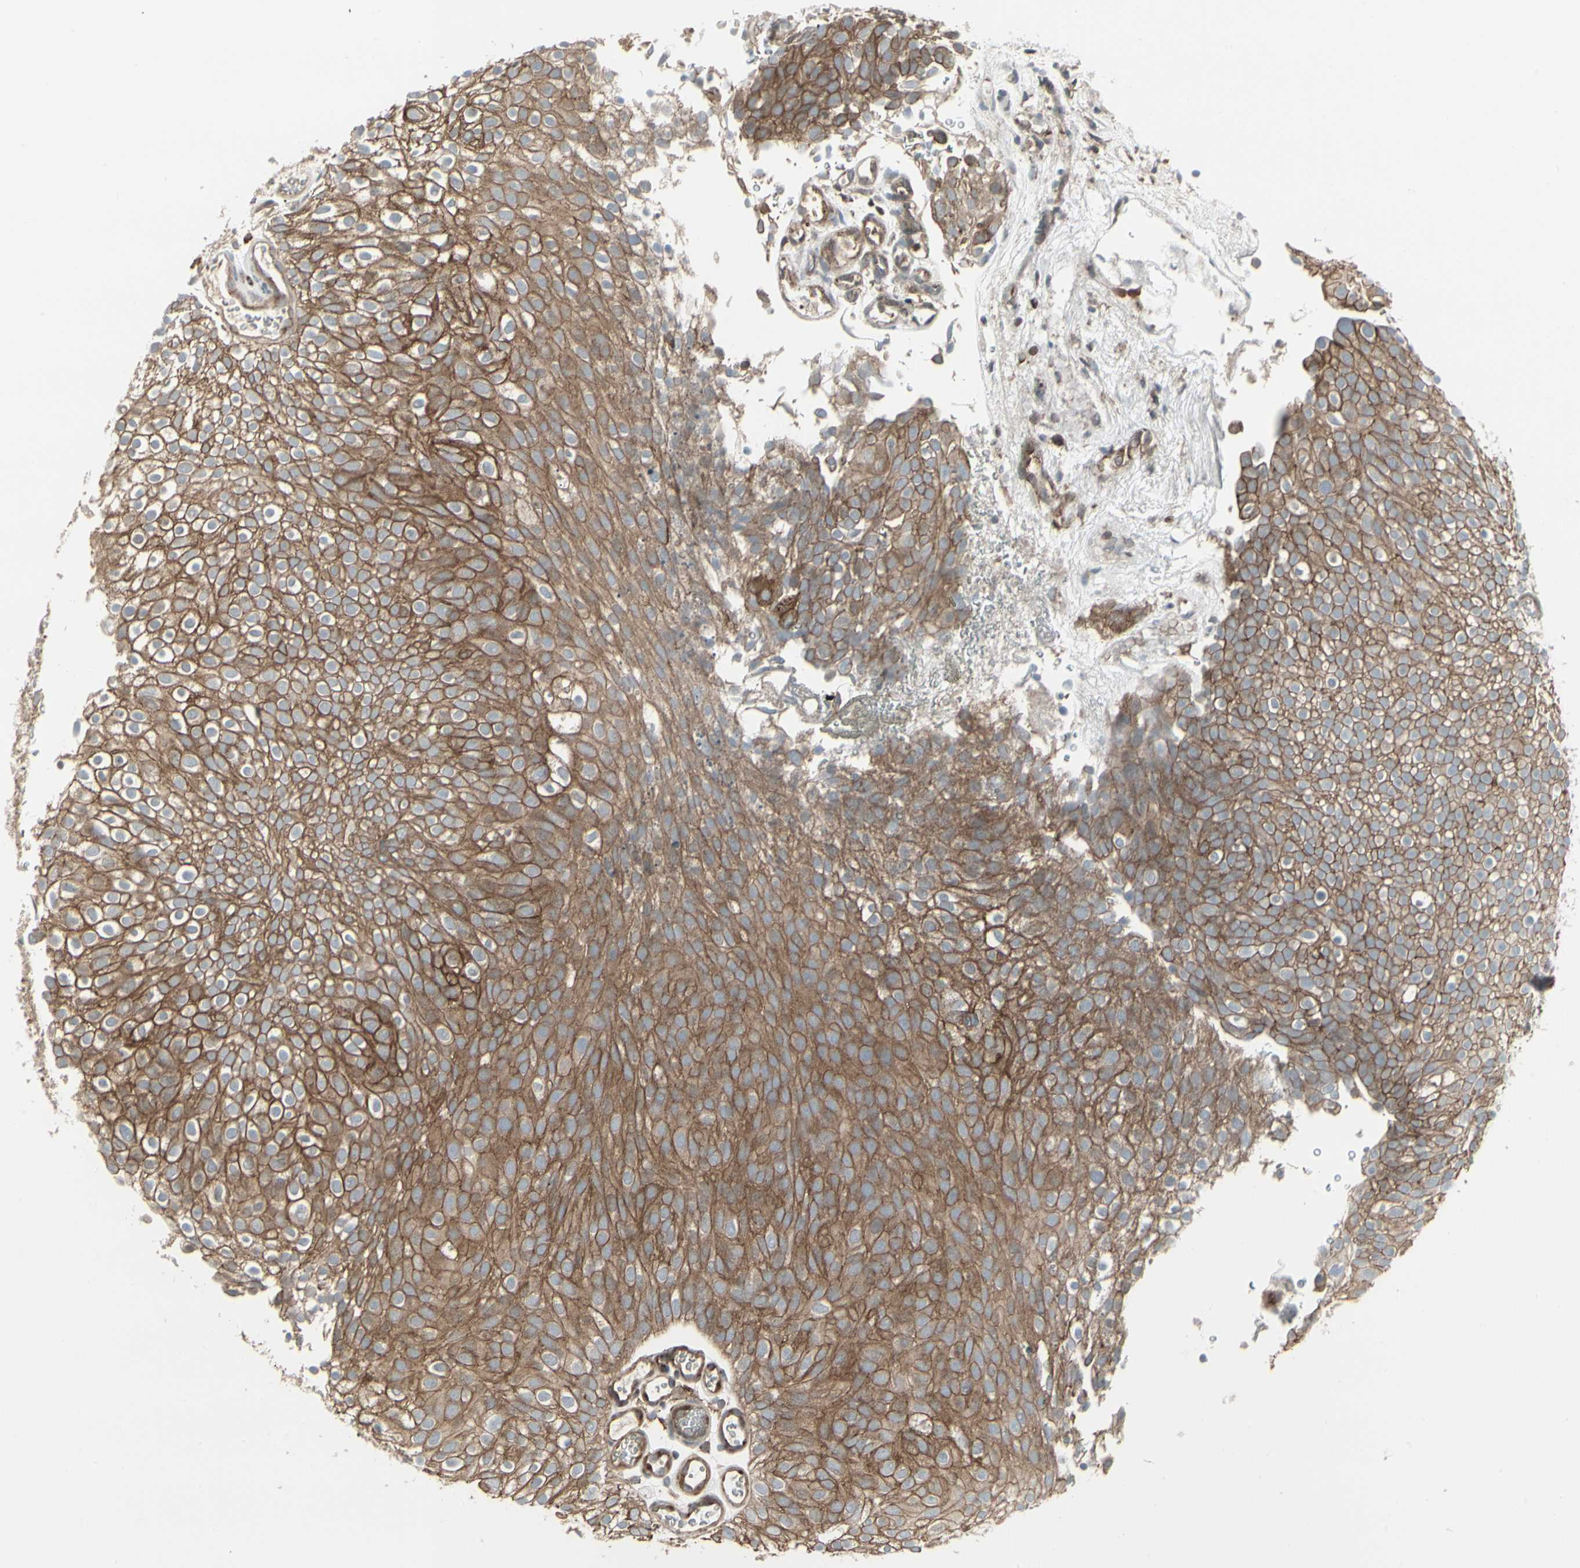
{"staining": {"intensity": "moderate", "quantity": ">75%", "location": "cytoplasmic/membranous"}, "tissue": "urothelial cancer", "cell_type": "Tumor cells", "image_type": "cancer", "snomed": [{"axis": "morphology", "description": "Urothelial carcinoma, Low grade"}, {"axis": "topography", "description": "Urinary bladder"}], "caption": "Immunohistochemistry of urothelial cancer reveals medium levels of moderate cytoplasmic/membranous staining in approximately >75% of tumor cells. (DAB (3,3'-diaminobenzidine) IHC with brightfield microscopy, high magnification).", "gene": "EPS15", "patient": {"sex": "male", "age": 78}}